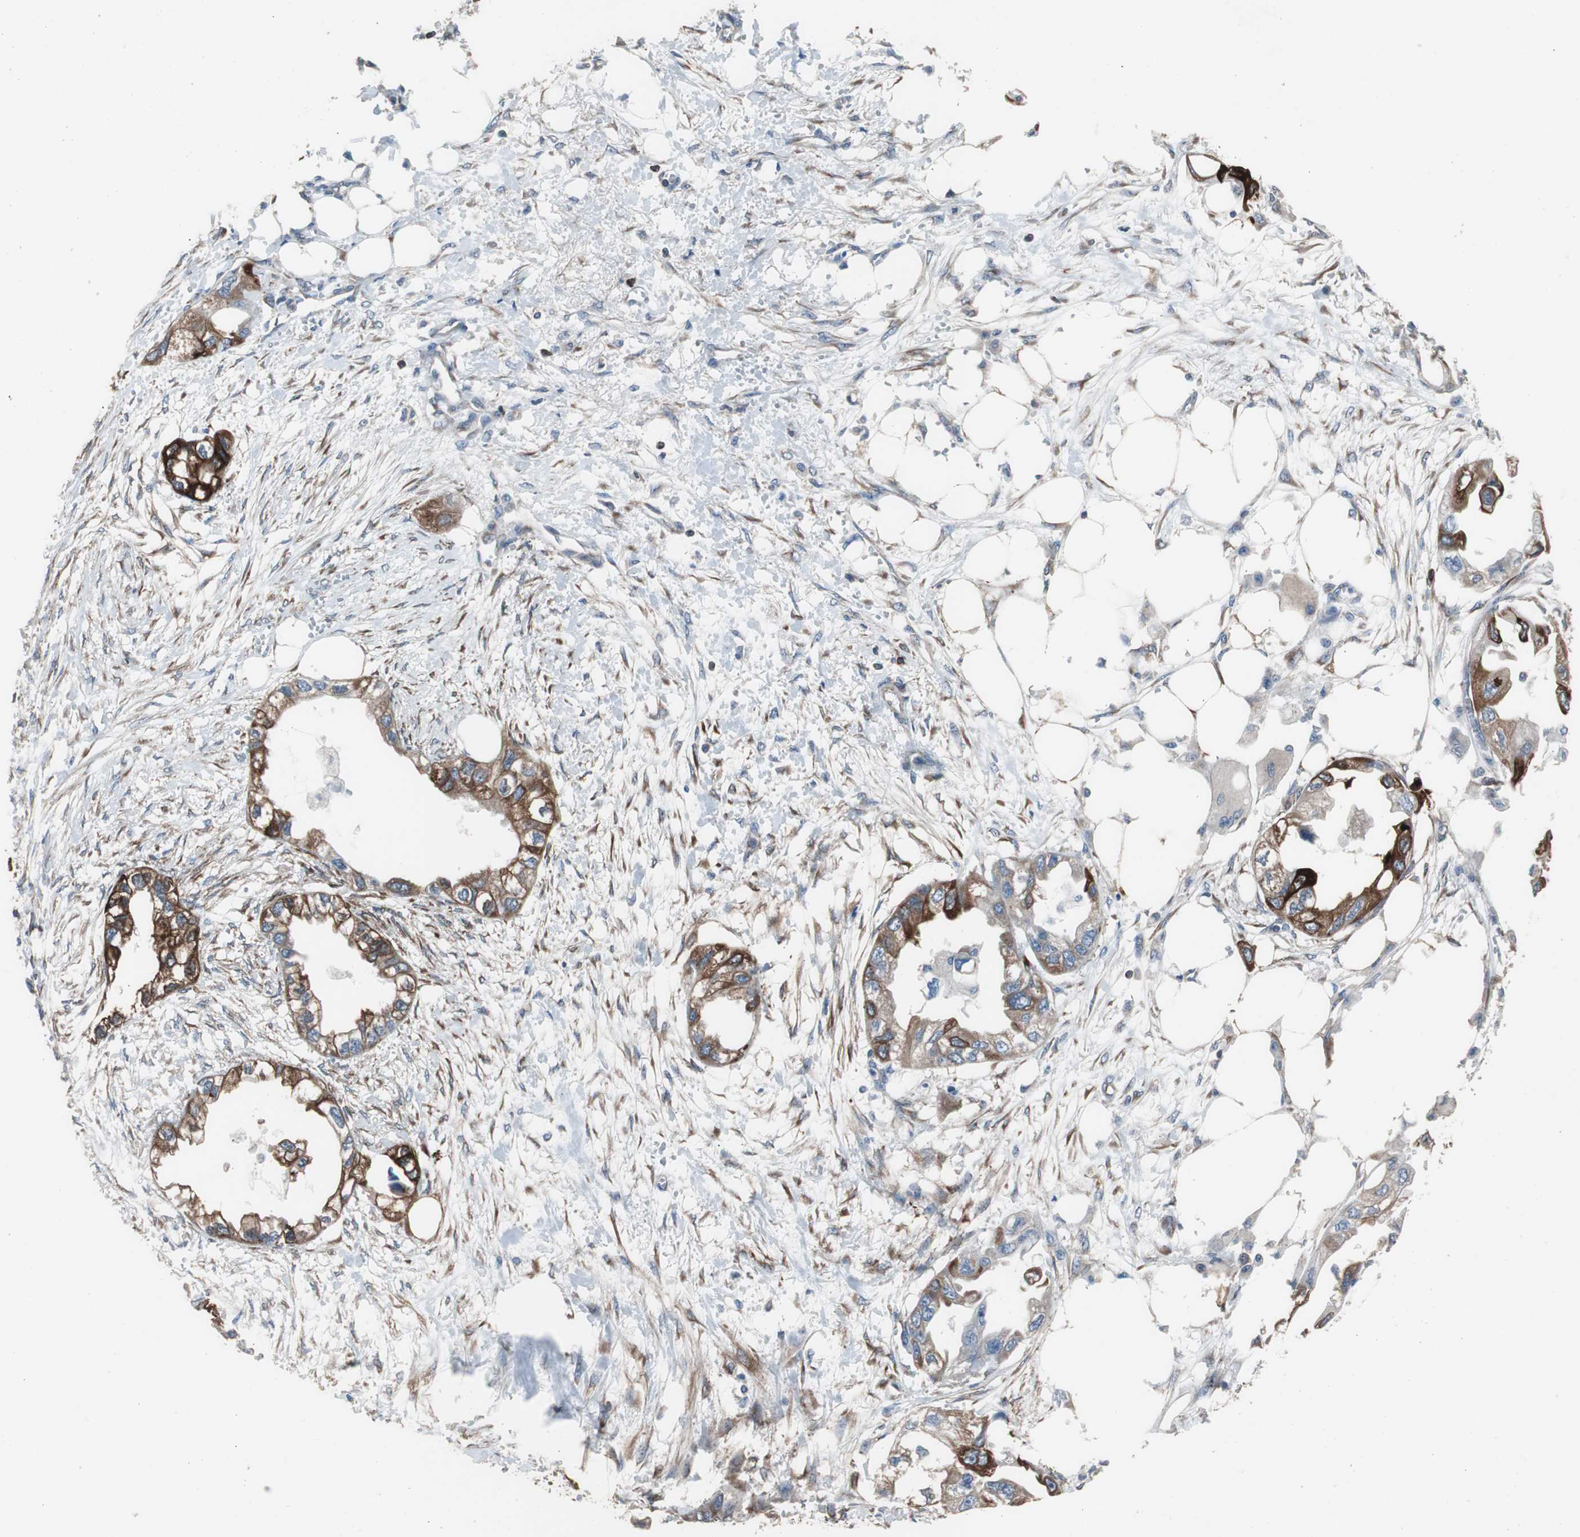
{"staining": {"intensity": "strong", "quantity": ">75%", "location": "cytoplasmic/membranous"}, "tissue": "endometrial cancer", "cell_type": "Tumor cells", "image_type": "cancer", "snomed": [{"axis": "morphology", "description": "Adenocarcinoma, NOS"}, {"axis": "topography", "description": "Endometrium"}], "caption": "Immunohistochemical staining of endometrial cancer (adenocarcinoma) displays high levels of strong cytoplasmic/membranous expression in about >75% of tumor cells.", "gene": "PBXIP1", "patient": {"sex": "female", "age": 67}}